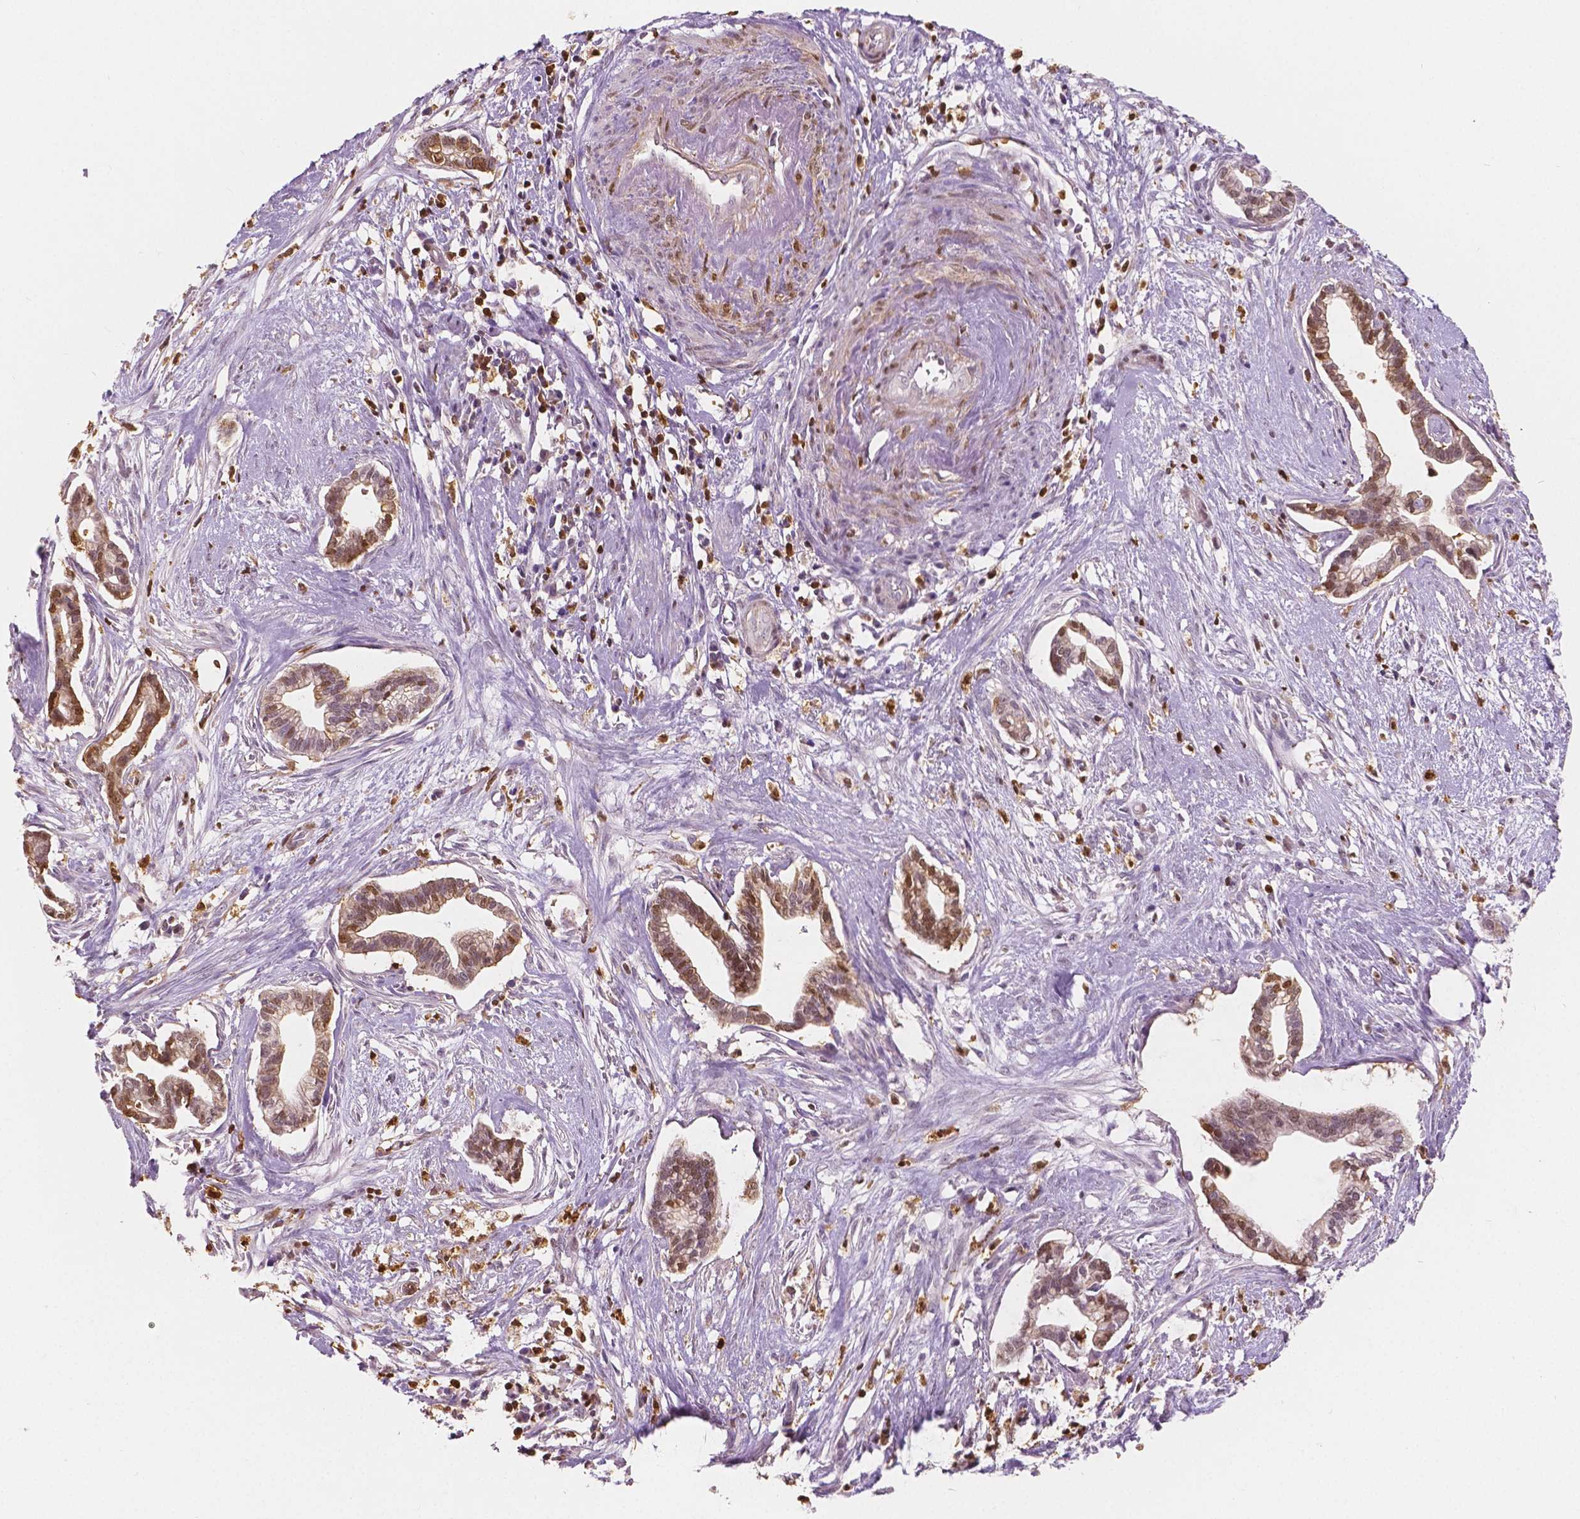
{"staining": {"intensity": "moderate", "quantity": "25%-75%", "location": "cytoplasmic/membranous,nuclear"}, "tissue": "cervical cancer", "cell_type": "Tumor cells", "image_type": "cancer", "snomed": [{"axis": "morphology", "description": "Adenocarcinoma, NOS"}, {"axis": "topography", "description": "Cervix"}], "caption": "Cervical adenocarcinoma was stained to show a protein in brown. There is medium levels of moderate cytoplasmic/membranous and nuclear positivity in about 25%-75% of tumor cells.", "gene": "S100A4", "patient": {"sex": "female", "age": 62}}